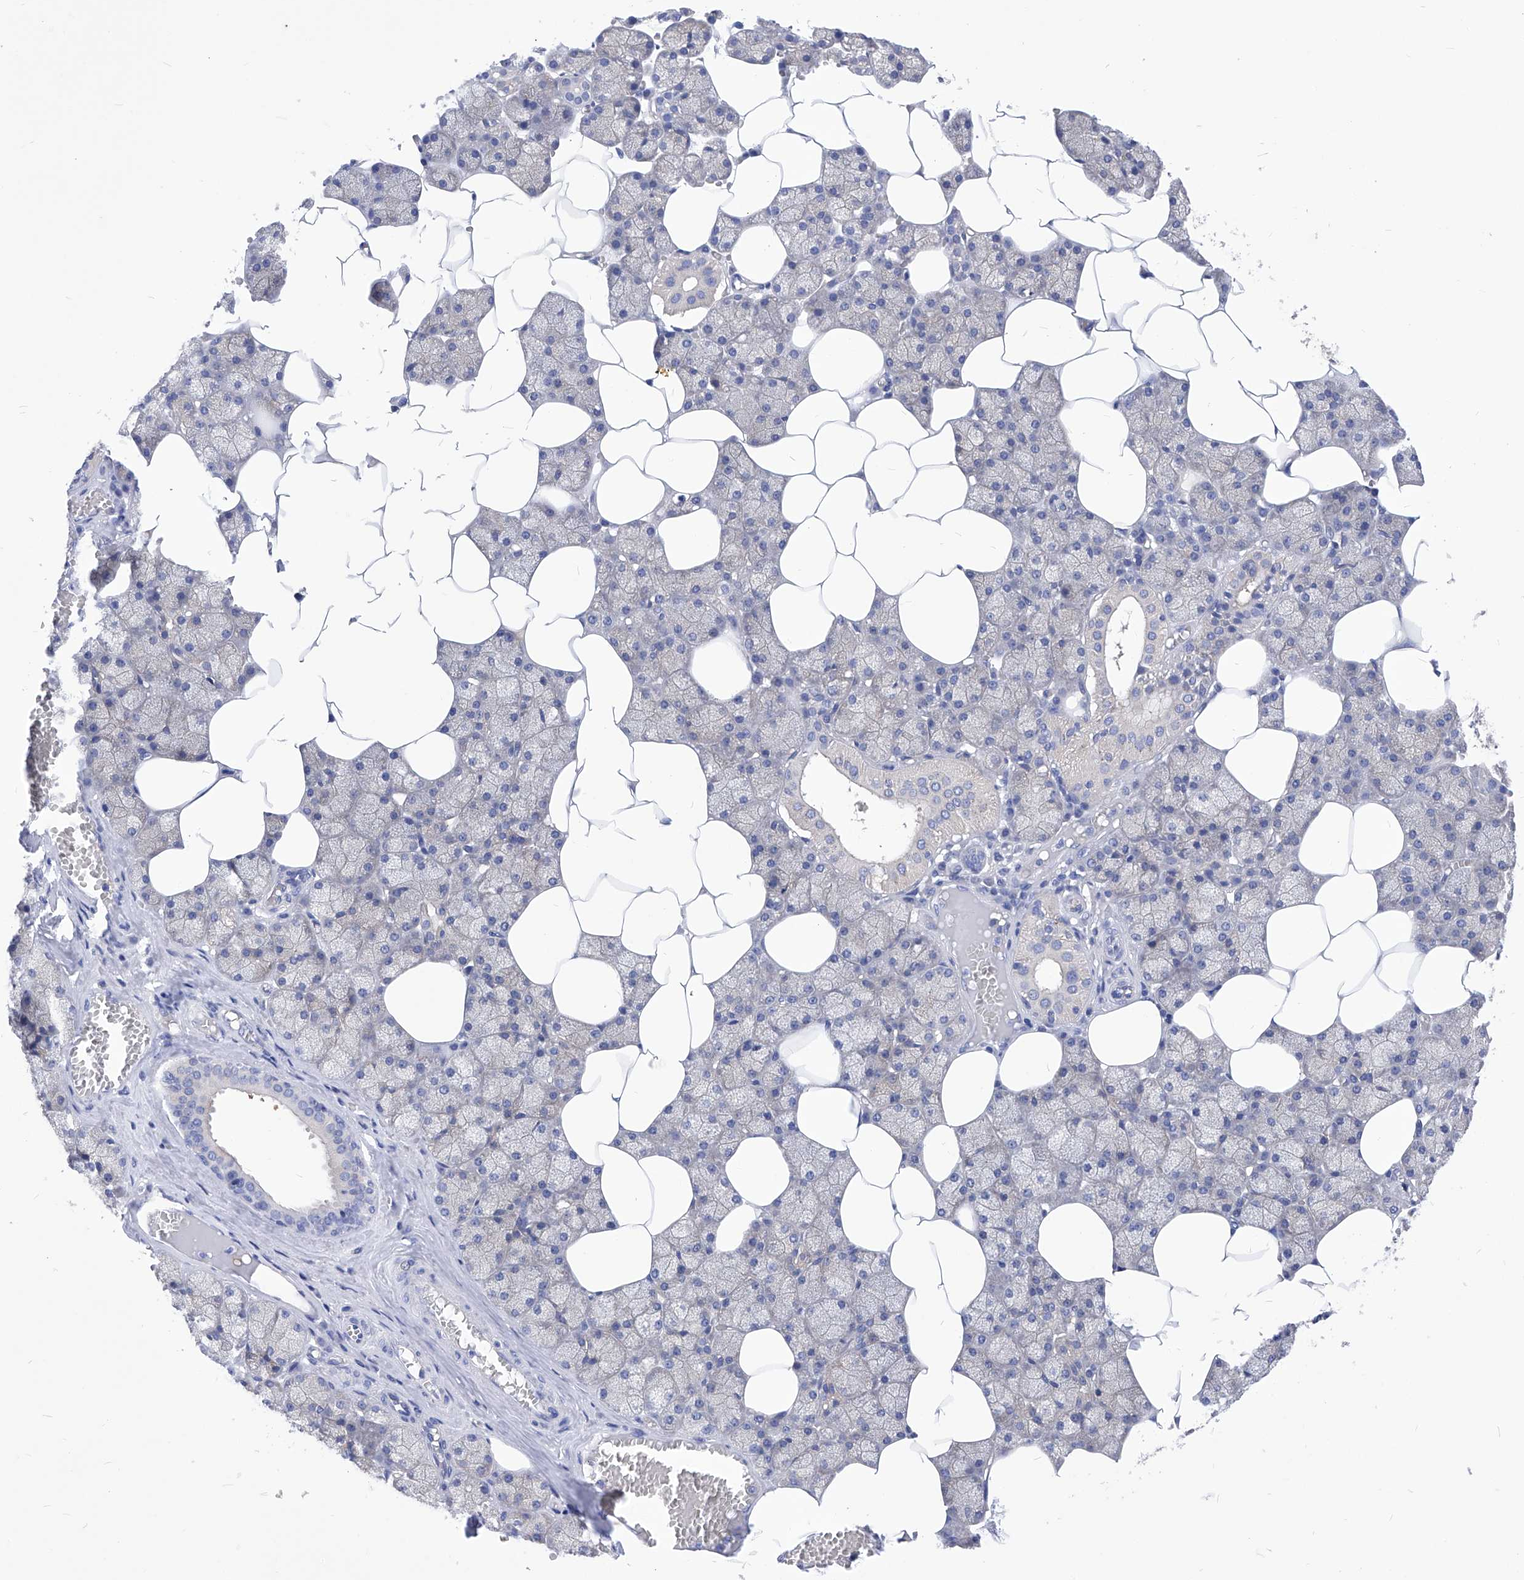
{"staining": {"intensity": "weak", "quantity": "<25%", "location": "cytoplasmic/membranous"}, "tissue": "salivary gland", "cell_type": "Glandular cells", "image_type": "normal", "snomed": [{"axis": "morphology", "description": "Normal tissue, NOS"}, {"axis": "topography", "description": "Salivary gland"}], "caption": "Immunohistochemical staining of benign human salivary gland demonstrates no significant expression in glandular cells.", "gene": "XPNPEP1", "patient": {"sex": "male", "age": 62}}